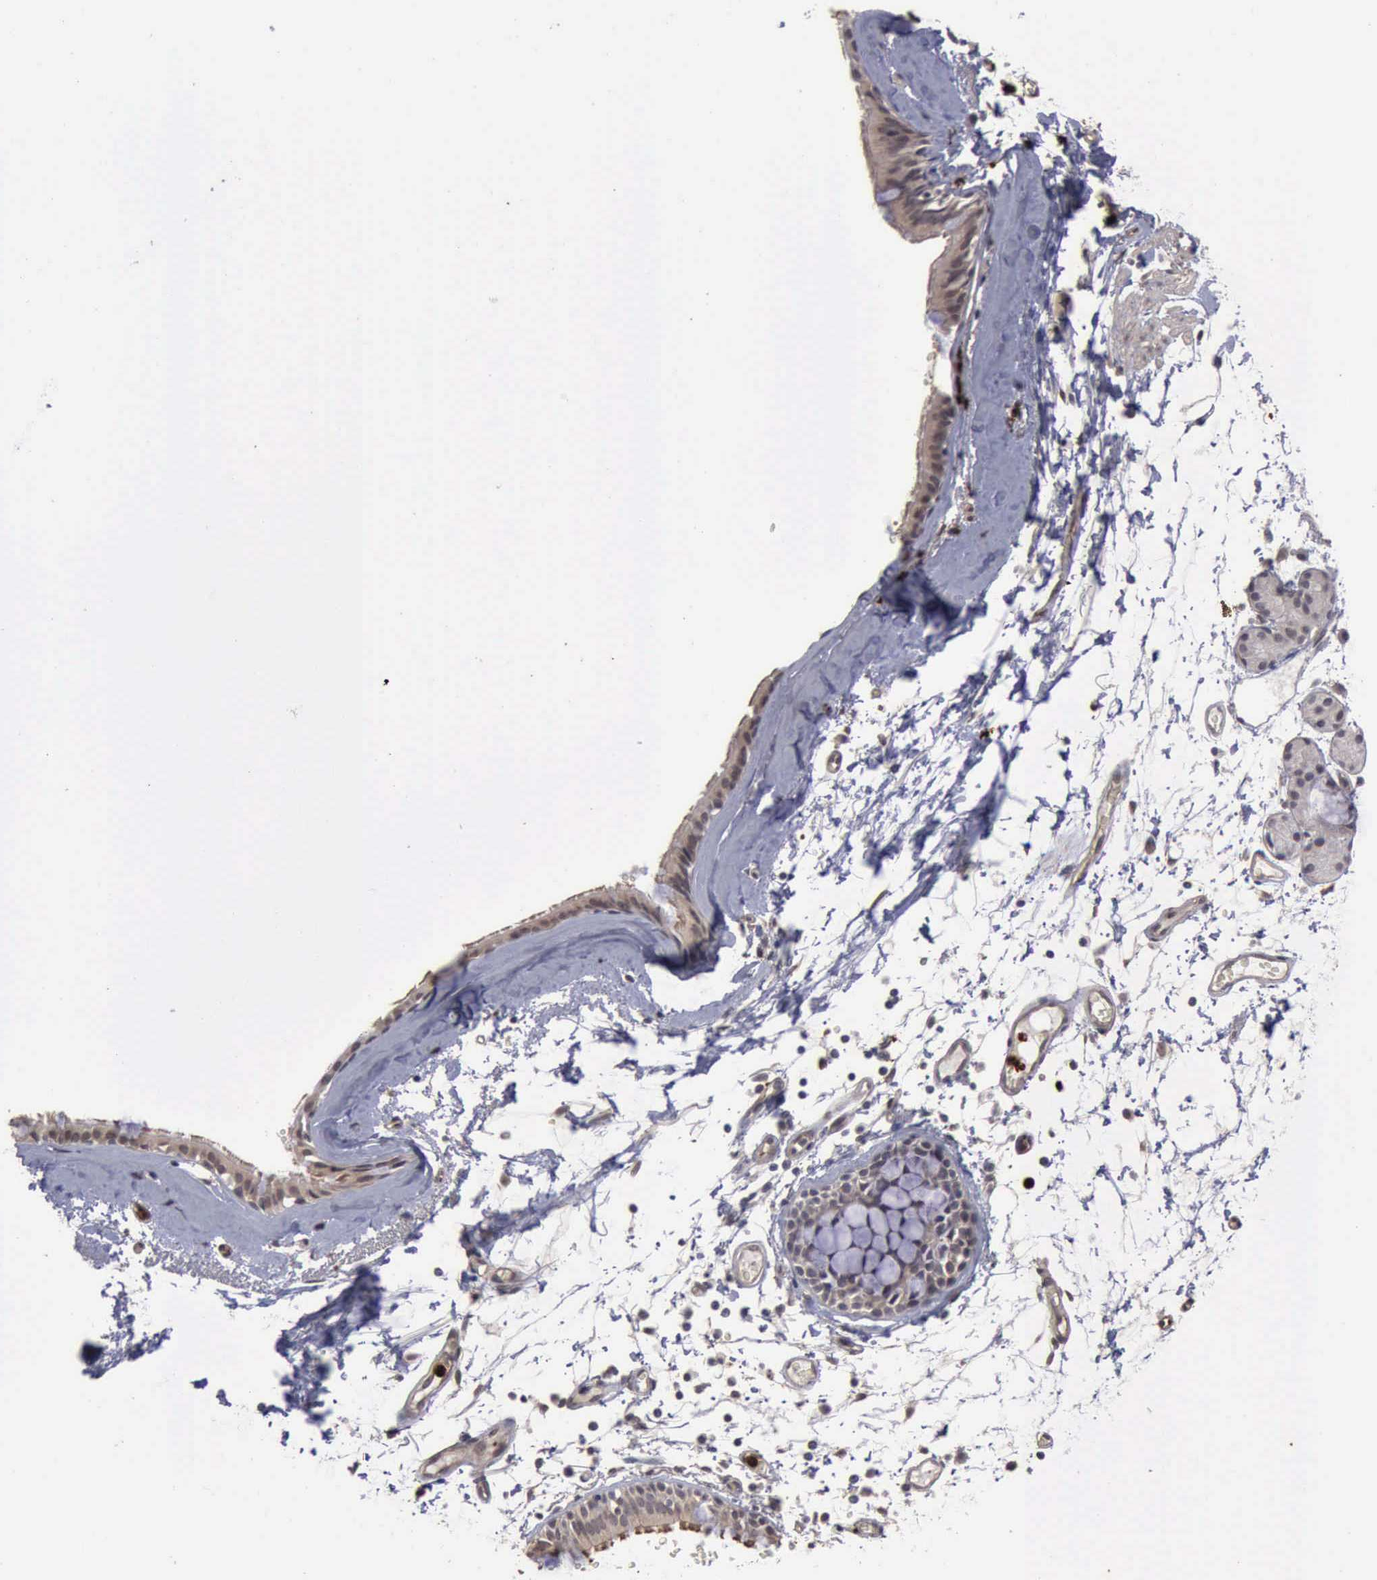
{"staining": {"intensity": "negative", "quantity": "none", "location": "none"}, "tissue": "bronchus", "cell_type": "Respiratory epithelial cells", "image_type": "normal", "snomed": [{"axis": "morphology", "description": "Normal tissue, NOS"}, {"axis": "topography", "description": "Bronchus"}, {"axis": "topography", "description": "Lung"}], "caption": "This is a micrograph of immunohistochemistry (IHC) staining of benign bronchus, which shows no expression in respiratory epithelial cells.", "gene": "MMP9", "patient": {"sex": "female", "age": 56}}